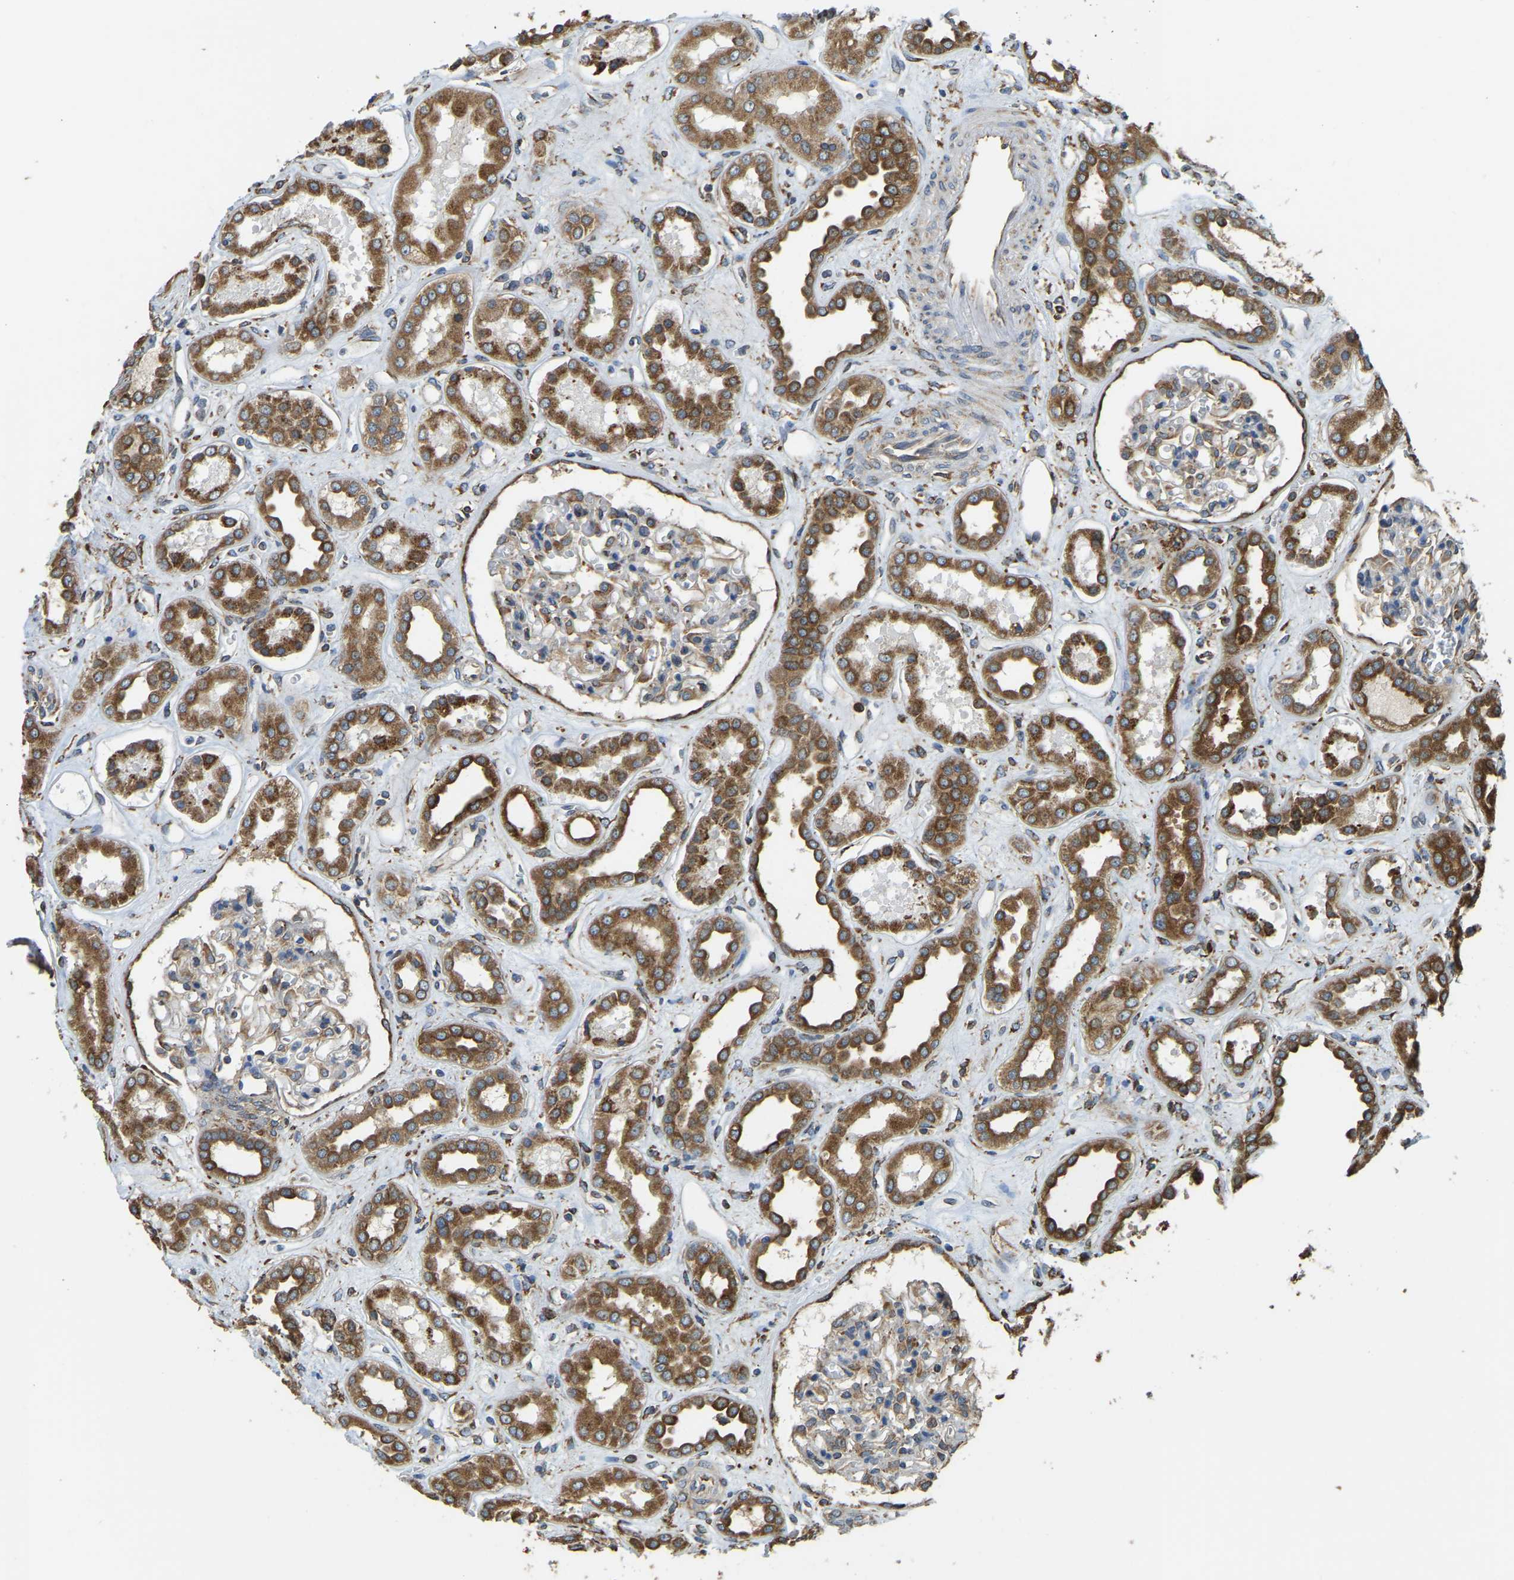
{"staining": {"intensity": "moderate", "quantity": "25%-75%", "location": "cytoplasmic/membranous"}, "tissue": "kidney", "cell_type": "Cells in glomeruli", "image_type": "normal", "snomed": [{"axis": "morphology", "description": "Normal tissue, NOS"}, {"axis": "topography", "description": "Kidney"}], "caption": "Cells in glomeruli show moderate cytoplasmic/membranous staining in about 25%-75% of cells in normal kidney.", "gene": "RNF115", "patient": {"sex": "male", "age": 59}}